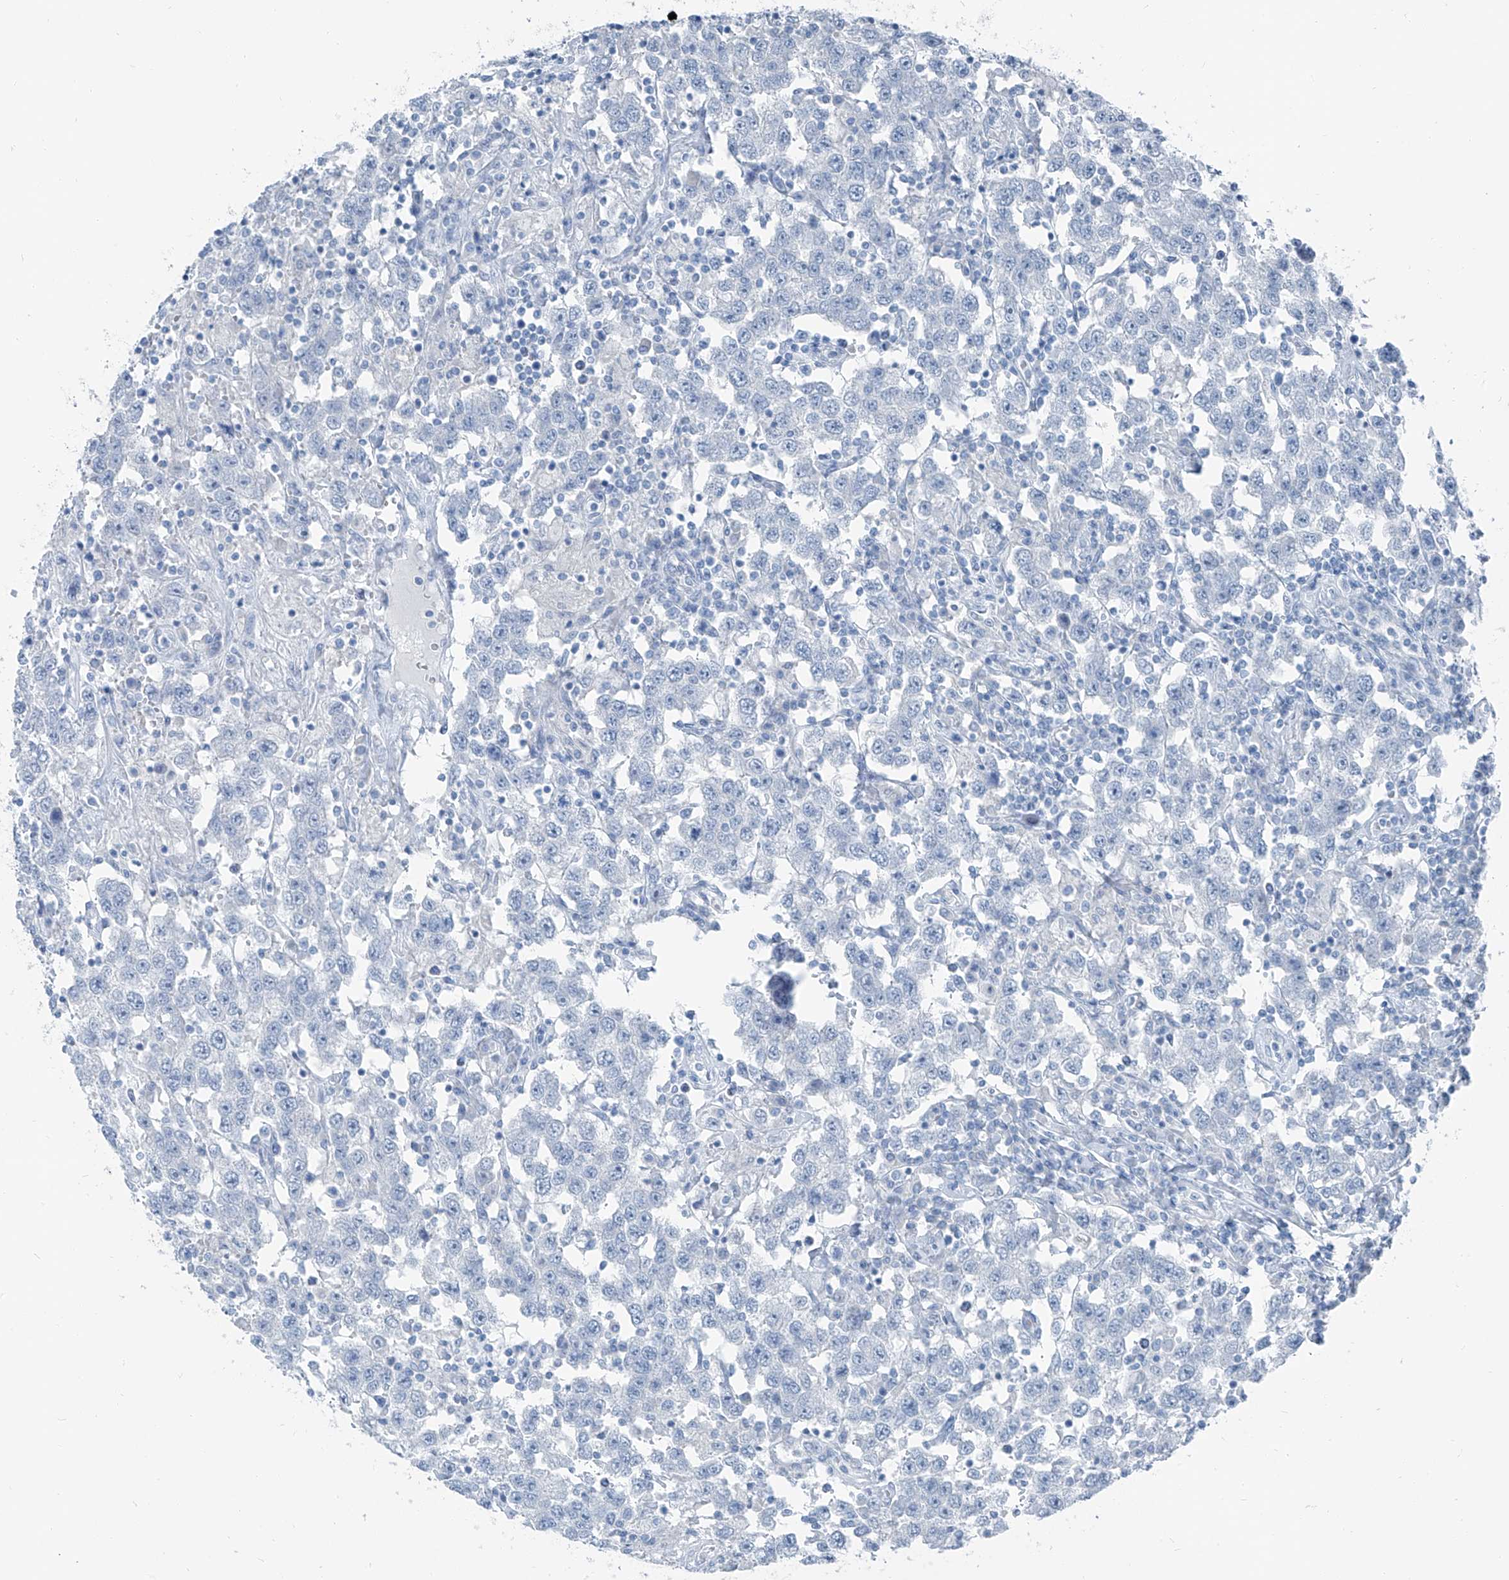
{"staining": {"intensity": "negative", "quantity": "none", "location": "none"}, "tissue": "testis cancer", "cell_type": "Tumor cells", "image_type": "cancer", "snomed": [{"axis": "morphology", "description": "Seminoma, NOS"}, {"axis": "topography", "description": "Testis"}], "caption": "Immunohistochemistry photomicrograph of neoplastic tissue: human seminoma (testis) stained with DAB shows no significant protein positivity in tumor cells.", "gene": "RGN", "patient": {"sex": "male", "age": 41}}